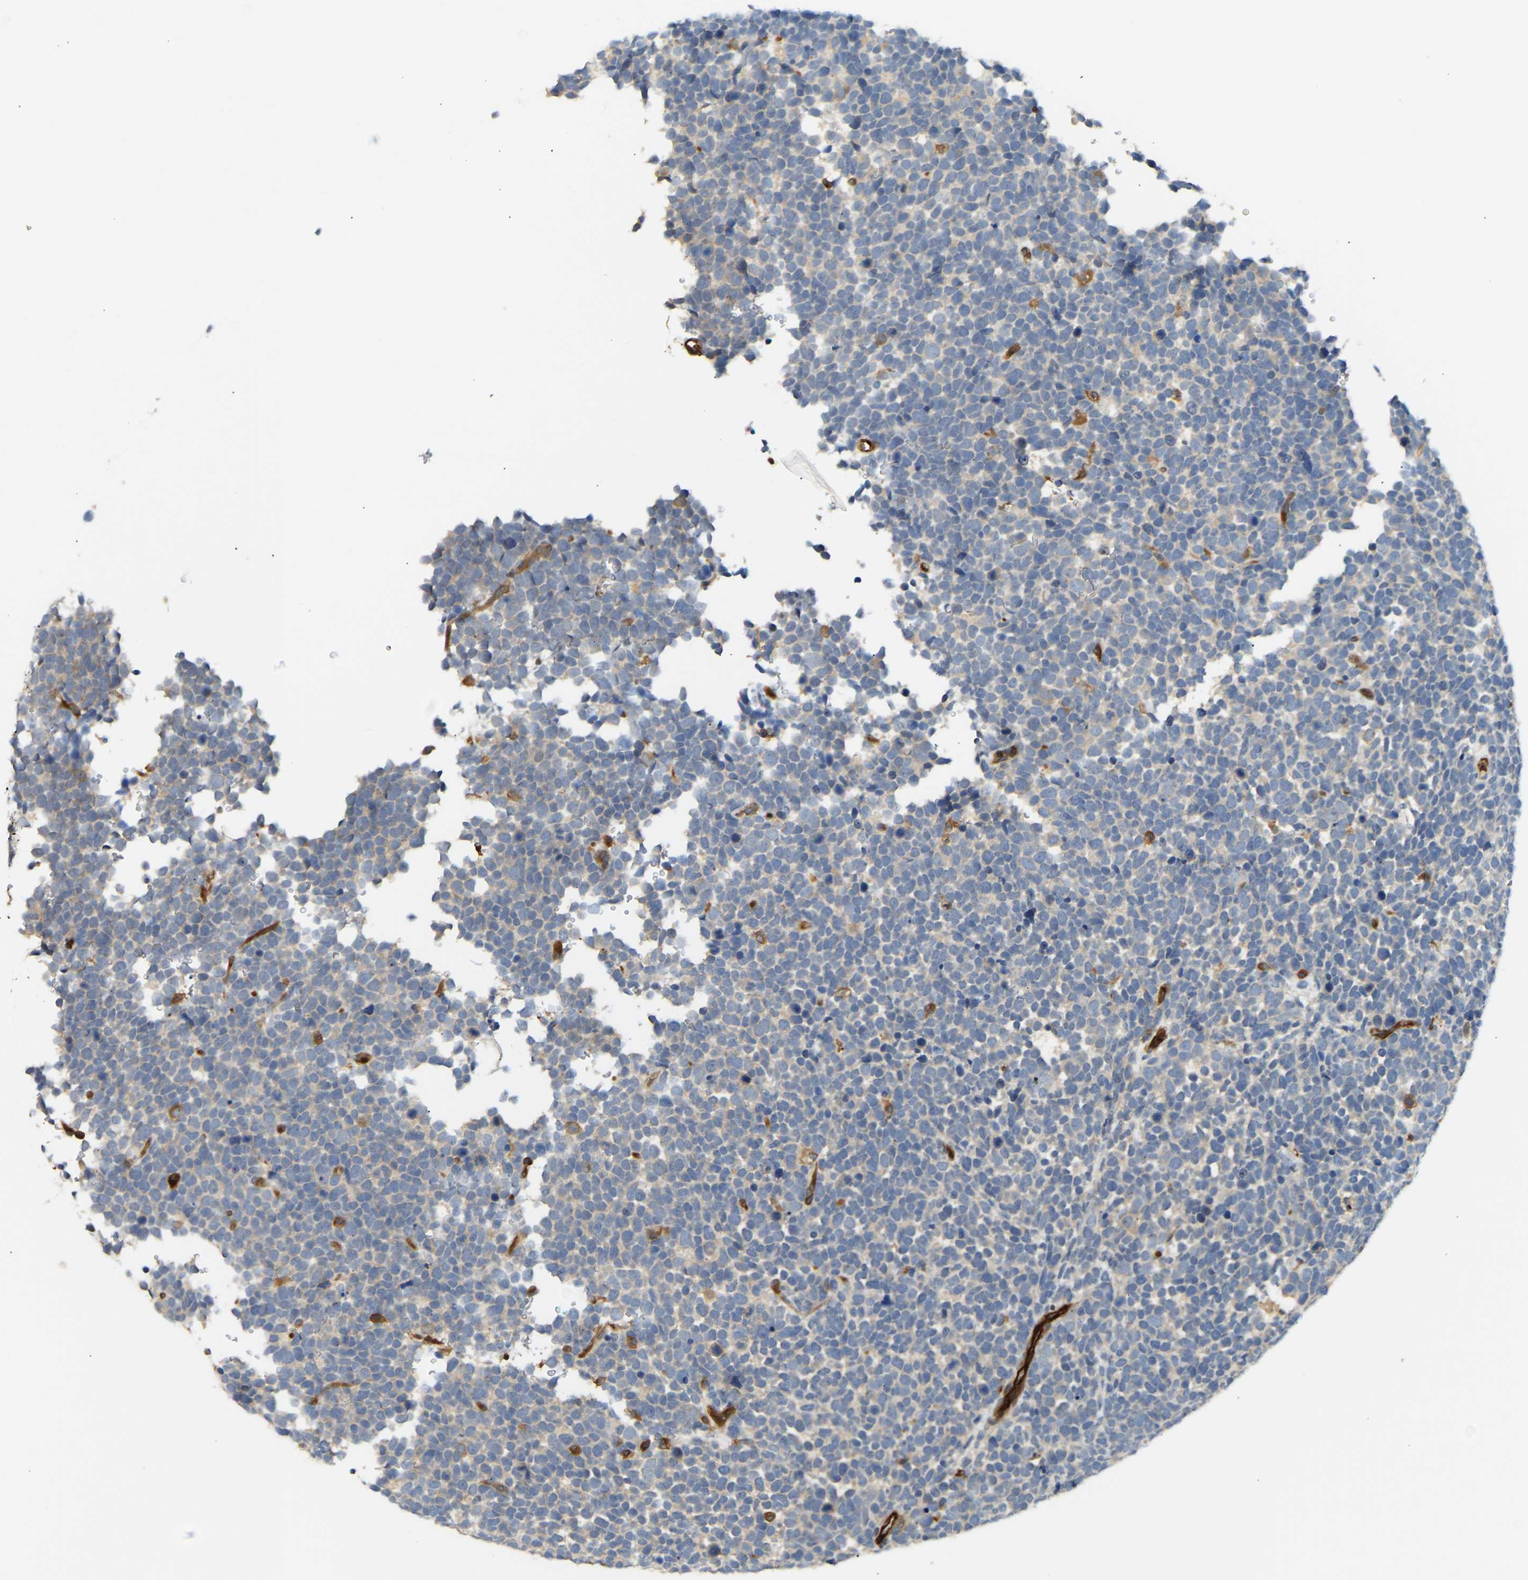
{"staining": {"intensity": "negative", "quantity": "none", "location": "none"}, "tissue": "urothelial cancer", "cell_type": "Tumor cells", "image_type": "cancer", "snomed": [{"axis": "morphology", "description": "Urothelial carcinoma, High grade"}, {"axis": "topography", "description": "Urinary bladder"}], "caption": "IHC photomicrograph of neoplastic tissue: human urothelial cancer stained with DAB displays no significant protein staining in tumor cells.", "gene": "PLCG2", "patient": {"sex": "female", "age": 82}}